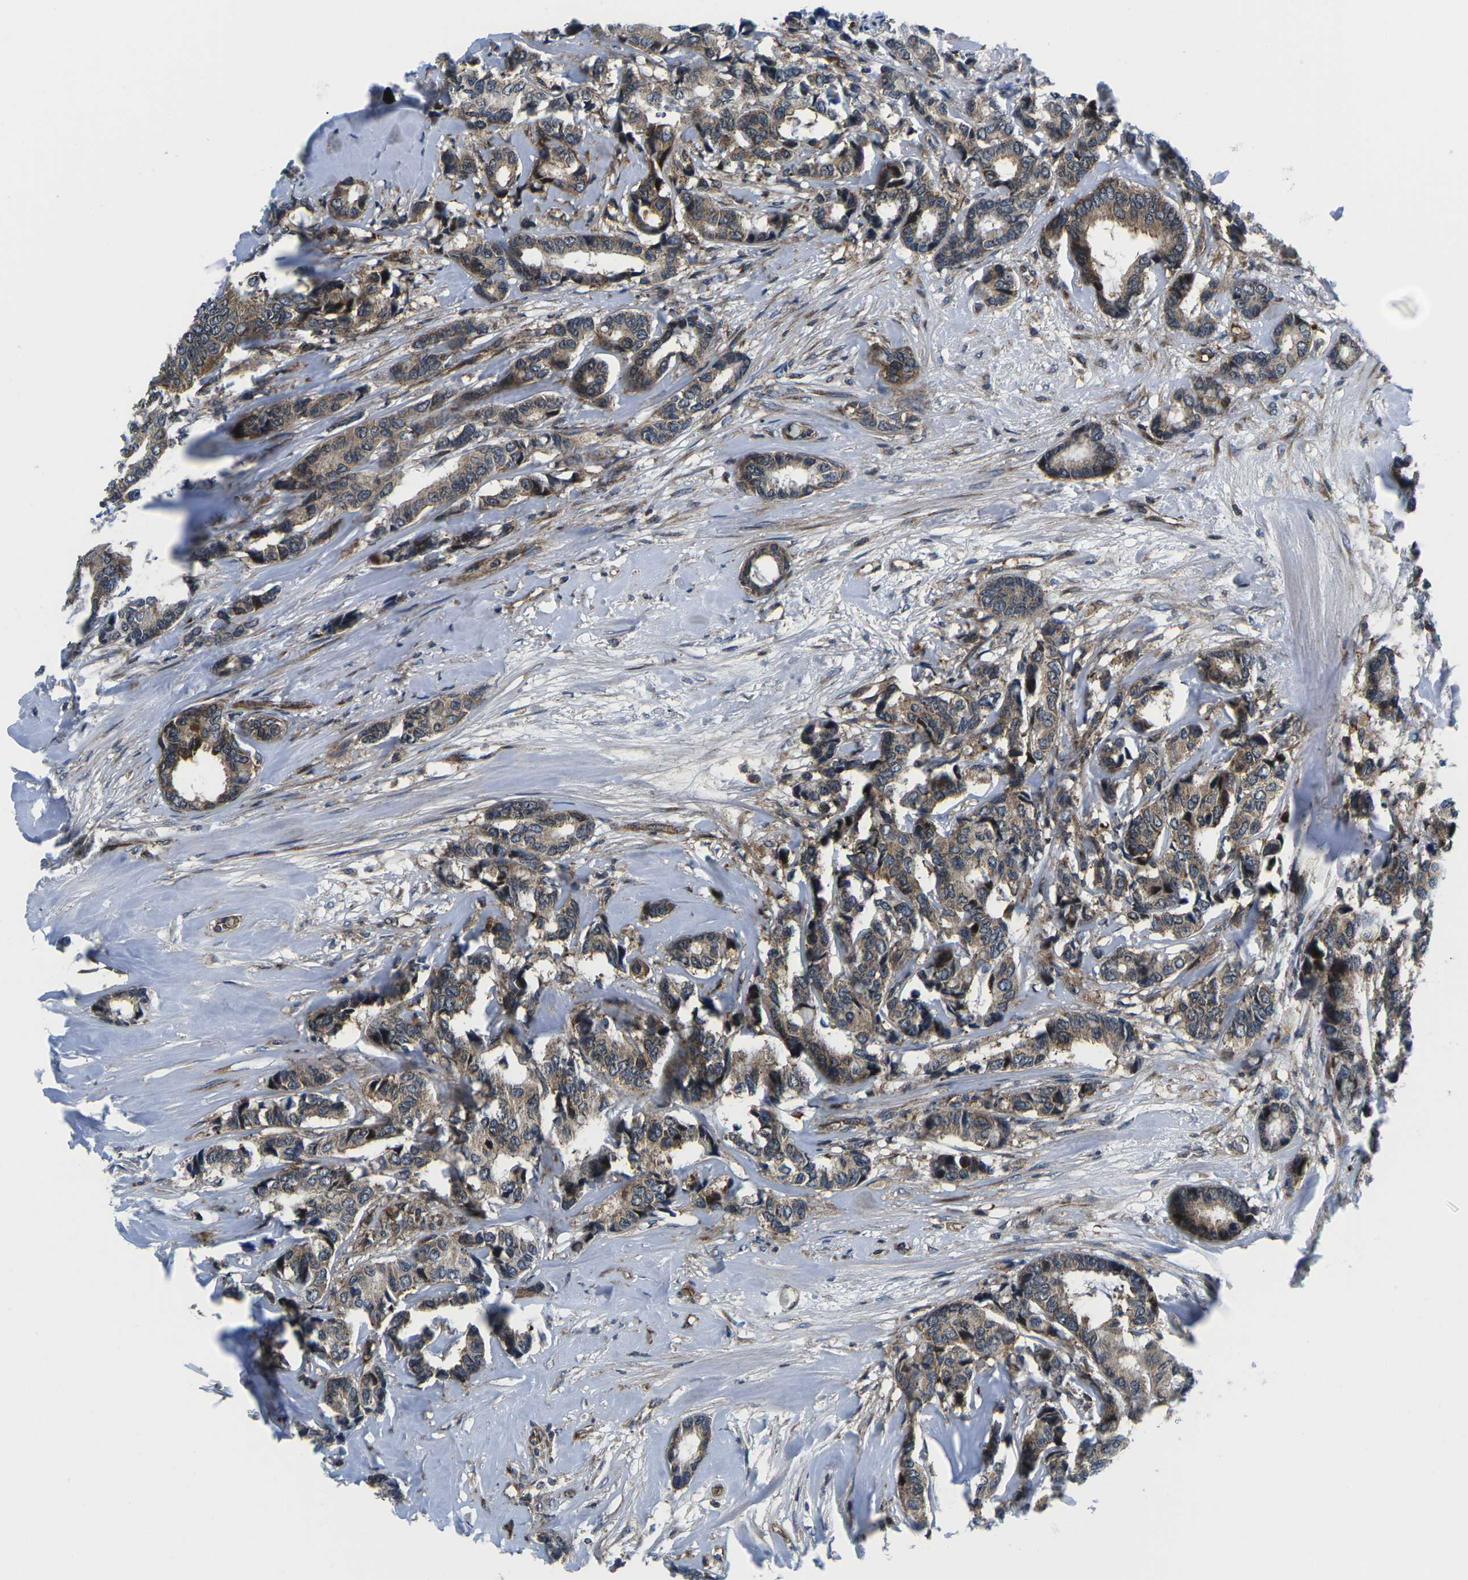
{"staining": {"intensity": "weak", "quantity": ">75%", "location": "cytoplasmic/membranous"}, "tissue": "breast cancer", "cell_type": "Tumor cells", "image_type": "cancer", "snomed": [{"axis": "morphology", "description": "Duct carcinoma"}, {"axis": "topography", "description": "Breast"}], "caption": "Protein staining reveals weak cytoplasmic/membranous expression in approximately >75% of tumor cells in breast infiltrating ductal carcinoma.", "gene": "EIF4E", "patient": {"sex": "female", "age": 87}}